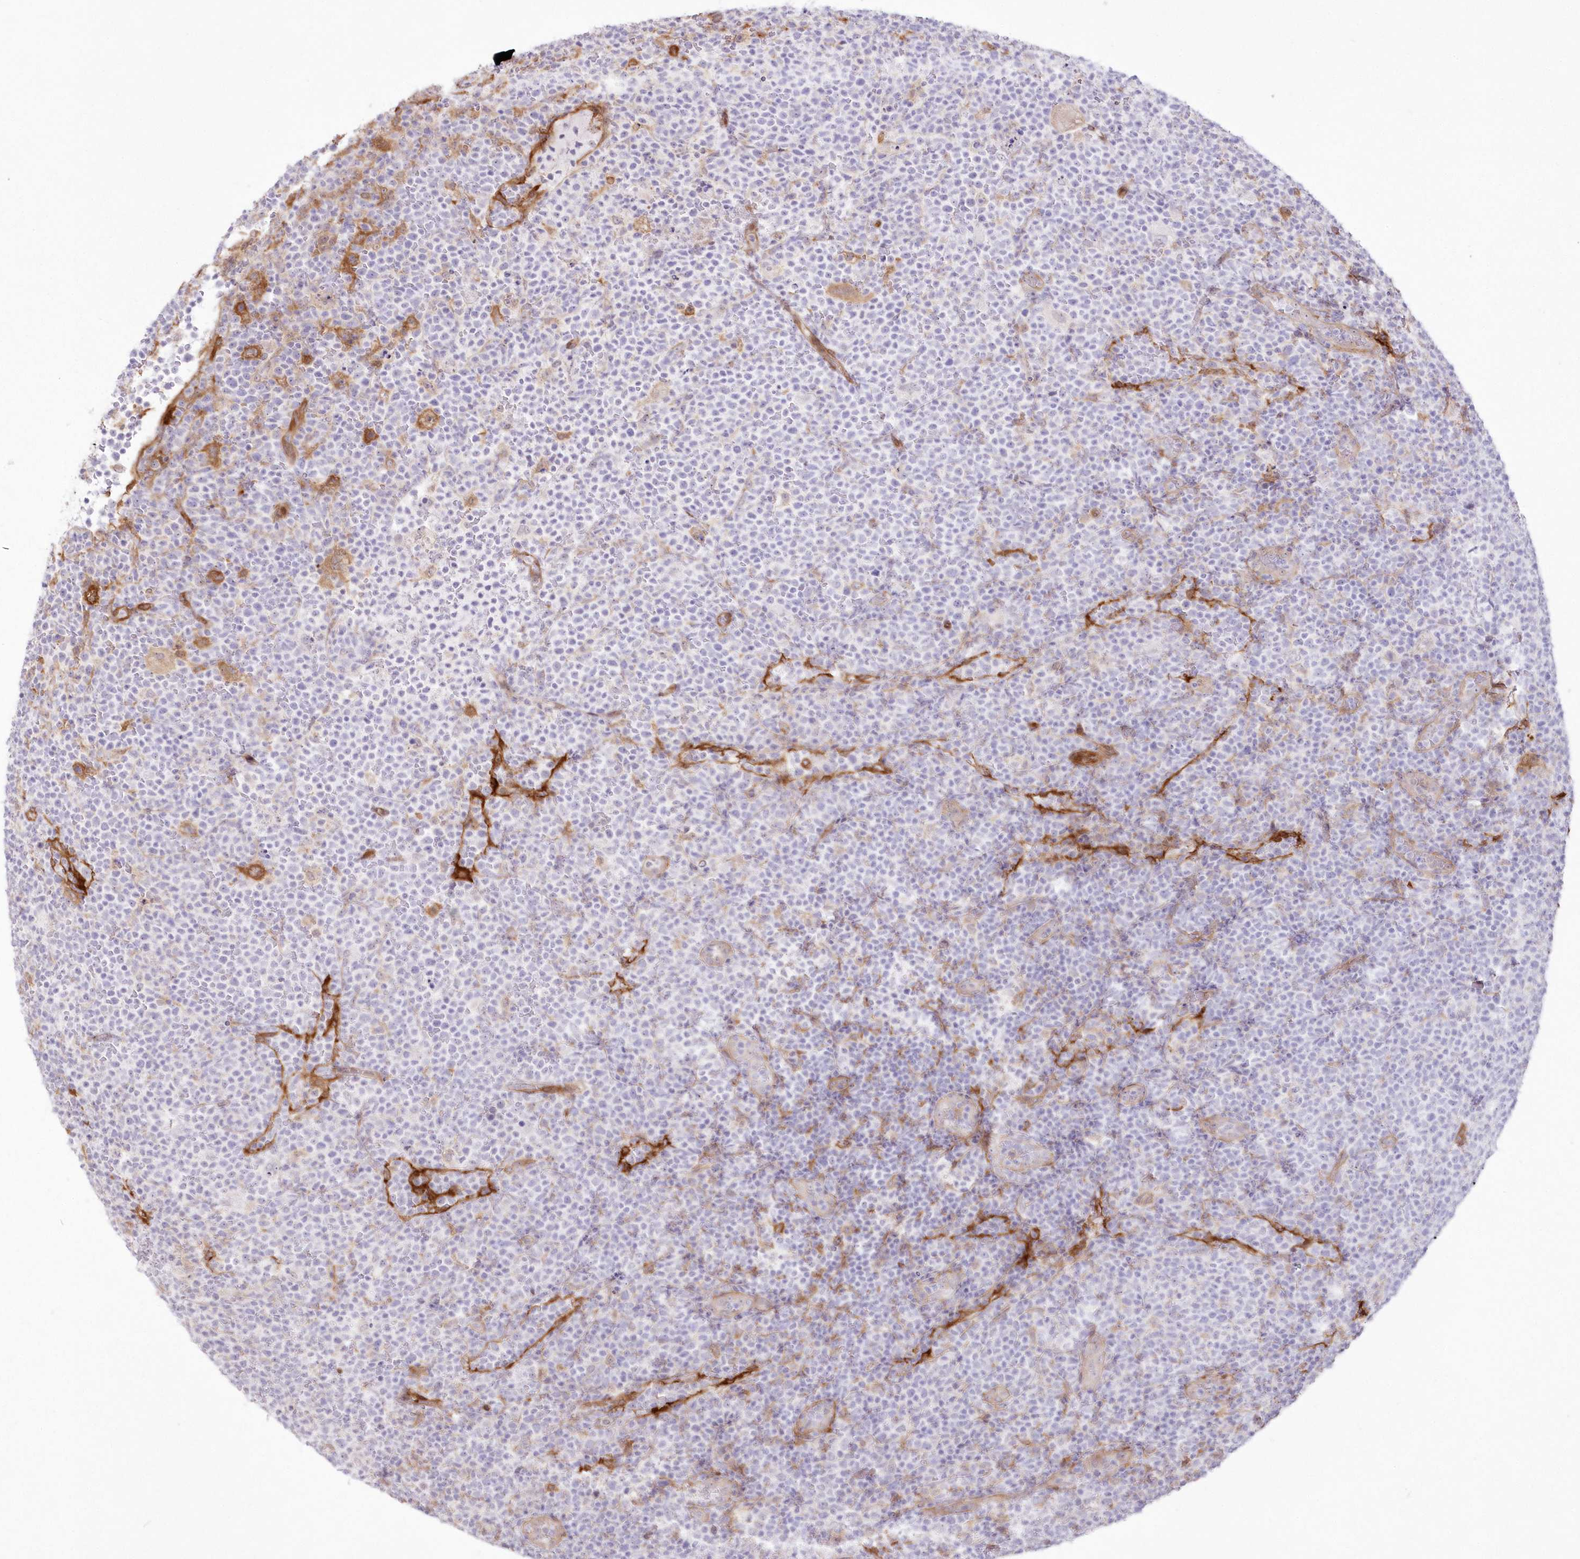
{"staining": {"intensity": "negative", "quantity": "none", "location": "none"}, "tissue": "lymphoma", "cell_type": "Tumor cells", "image_type": "cancer", "snomed": [{"axis": "morphology", "description": "Malignant lymphoma, non-Hodgkin's type, High grade"}, {"axis": "topography", "description": "Lymph node"}], "caption": "An immunohistochemistry (IHC) image of lymphoma is shown. There is no staining in tumor cells of lymphoma.", "gene": "SH3PXD2B", "patient": {"sex": "male", "age": 61}}